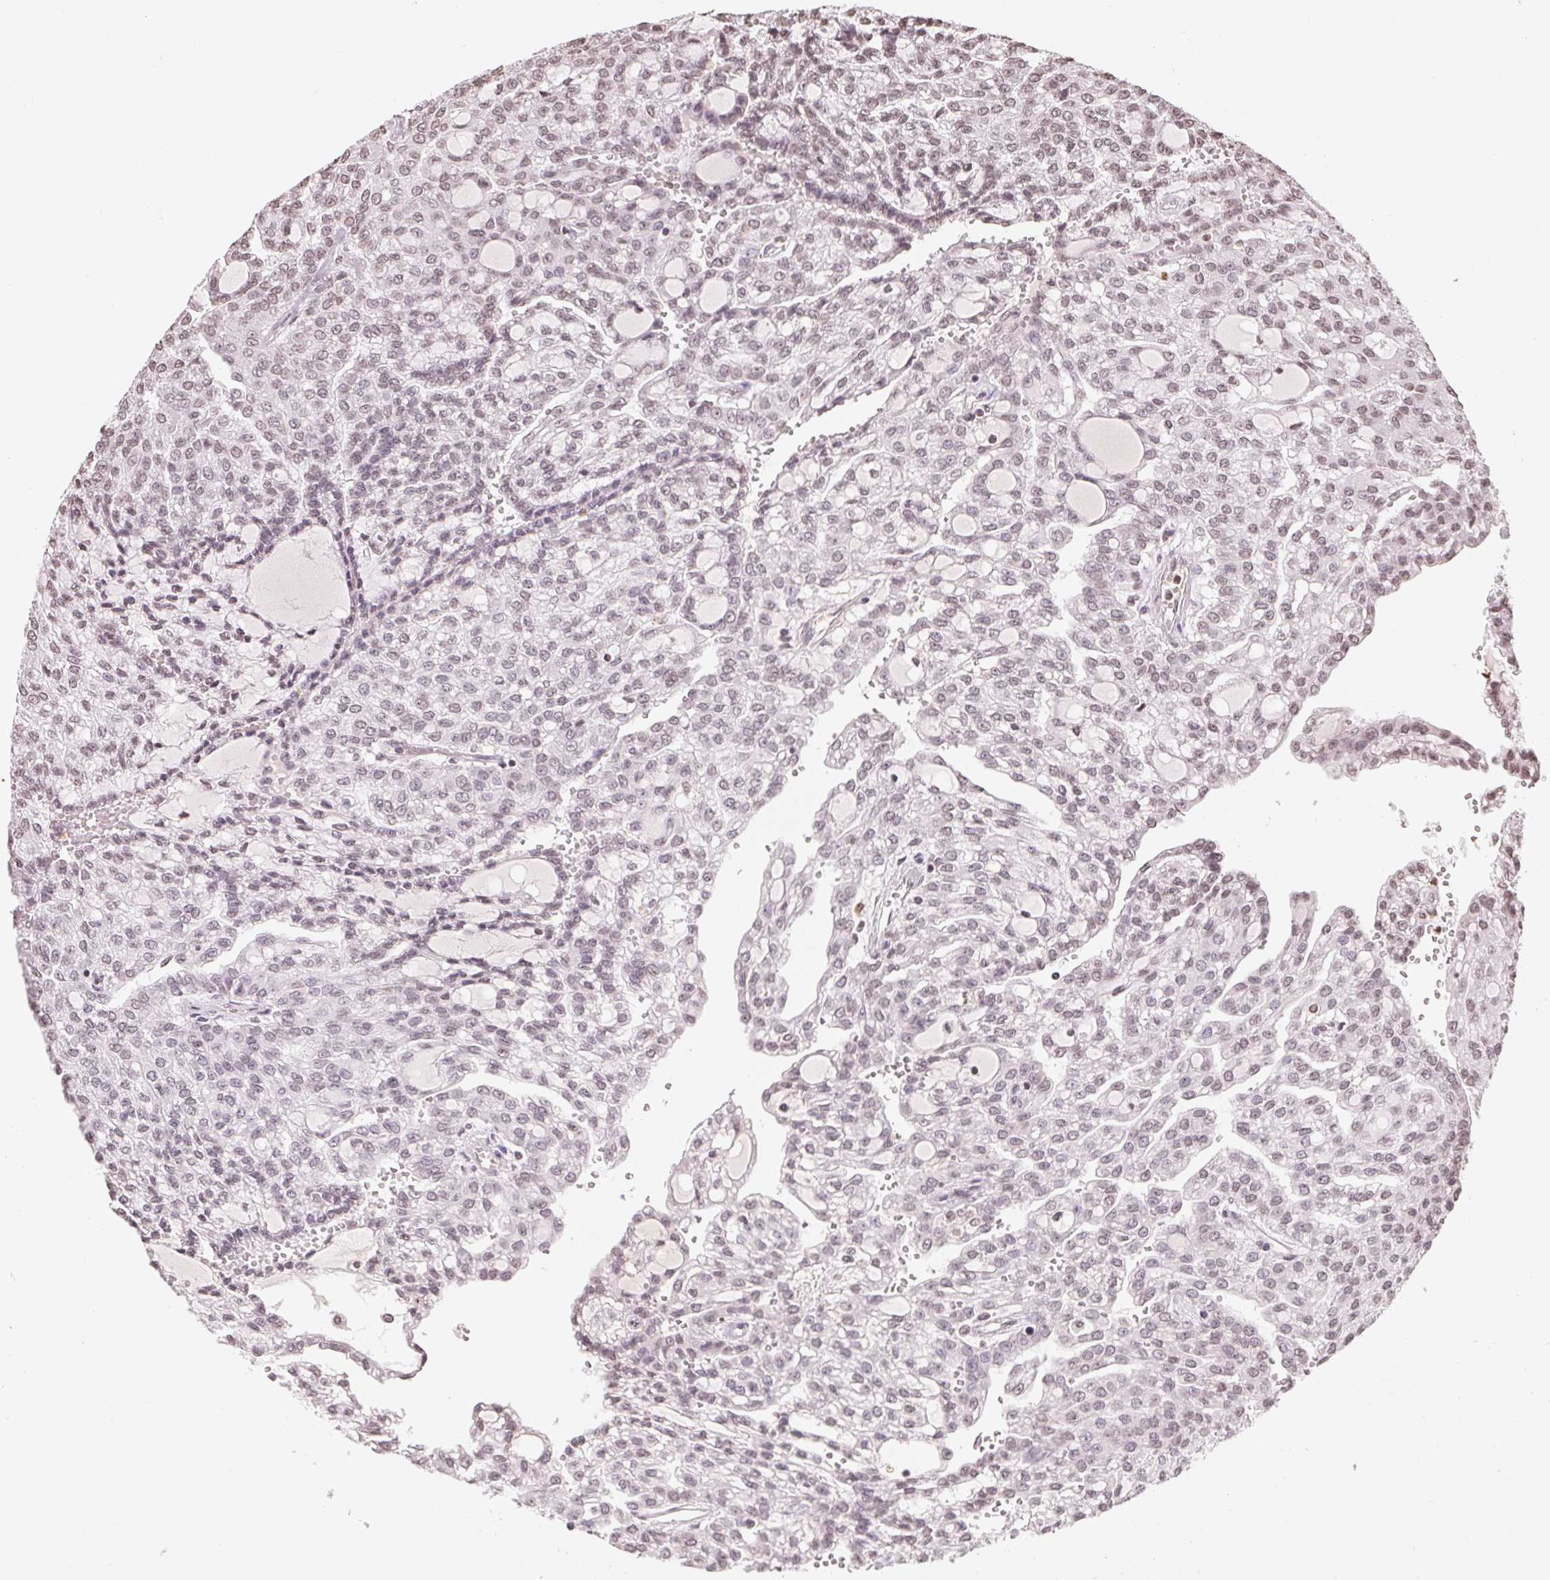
{"staining": {"intensity": "weak", "quantity": "<25%", "location": "nuclear"}, "tissue": "renal cancer", "cell_type": "Tumor cells", "image_type": "cancer", "snomed": [{"axis": "morphology", "description": "Adenocarcinoma, NOS"}, {"axis": "topography", "description": "Kidney"}], "caption": "Tumor cells show no significant protein positivity in renal cancer (adenocarcinoma).", "gene": "TBP", "patient": {"sex": "male", "age": 63}}